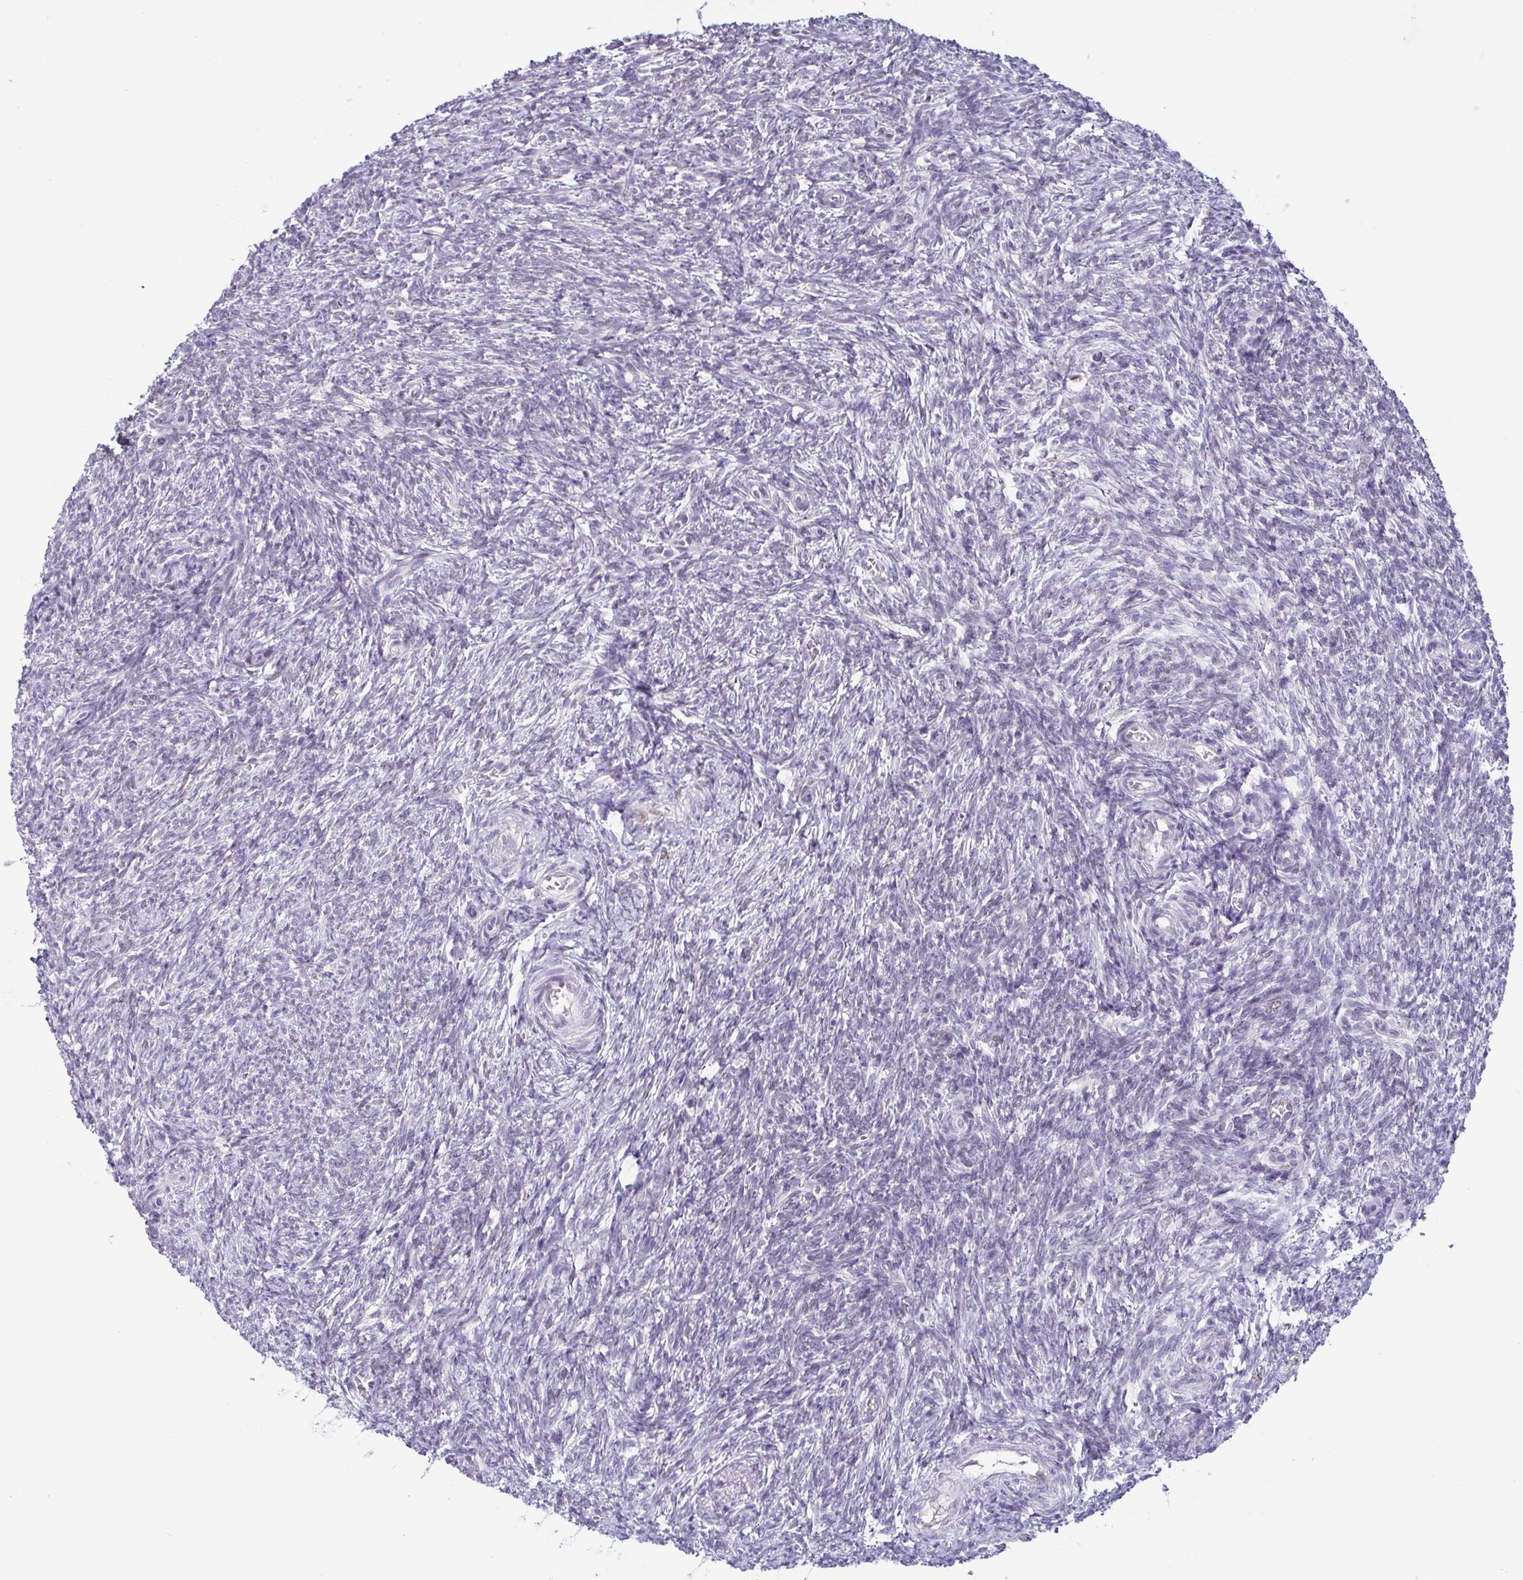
{"staining": {"intensity": "negative", "quantity": "none", "location": "none"}, "tissue": "ovary", "cell_type": "Ovarian stroma cells", "image_type": "normal", "snomed": [{"axis": "morphology", "description": "Normal tissue, NOS"}, {"axis": "topography", "description": "Ovary"}], "caption": "A micrograph of ovary stained for a protein exhibits no brown staining in ovarian stroma cells.", "gene": "TCF3", "patient": {"sex": "female", "age": 39}}